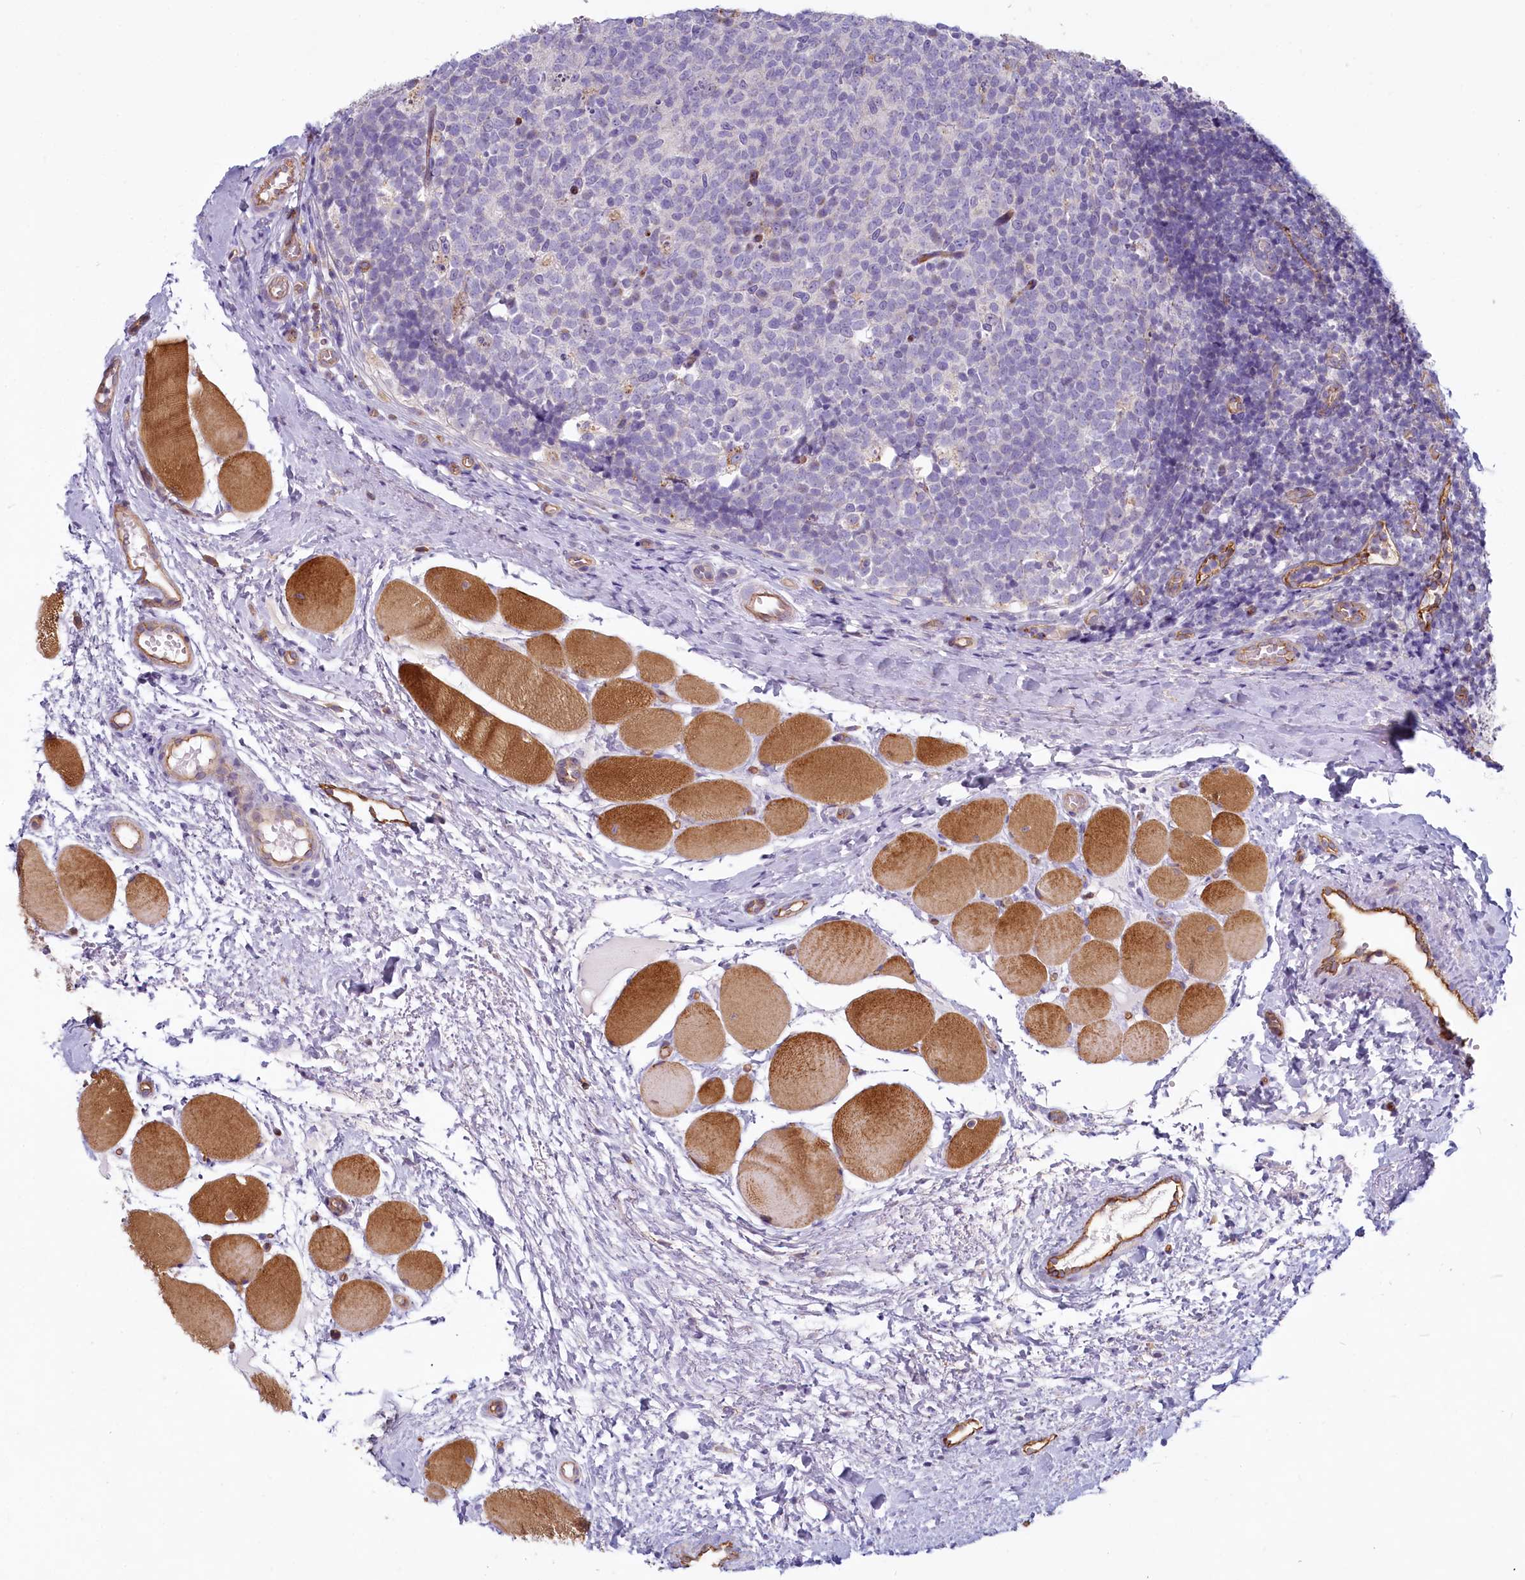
{"staining": {"intensity": "negative", "quantity": "none", "location": "none"}, "tissue": "tonsil", "cell_type": "Germinal center cells", "image_type": "normal", "snomed": [{"axis": "morphology", "description": "Normal tissue, NOS"}, {"axis": "topography", "description": "Tonsil"}], "caption": "An image of human tonsil is negative for staining in germinal center cells. The staining is performed using DAB (3,3'-diaminobenzidine) brown chromogen with nuclei counter-stained in using hematoxylin.", "gene": "LMOD3", "patient": {"sex": "female", "age": 19}}